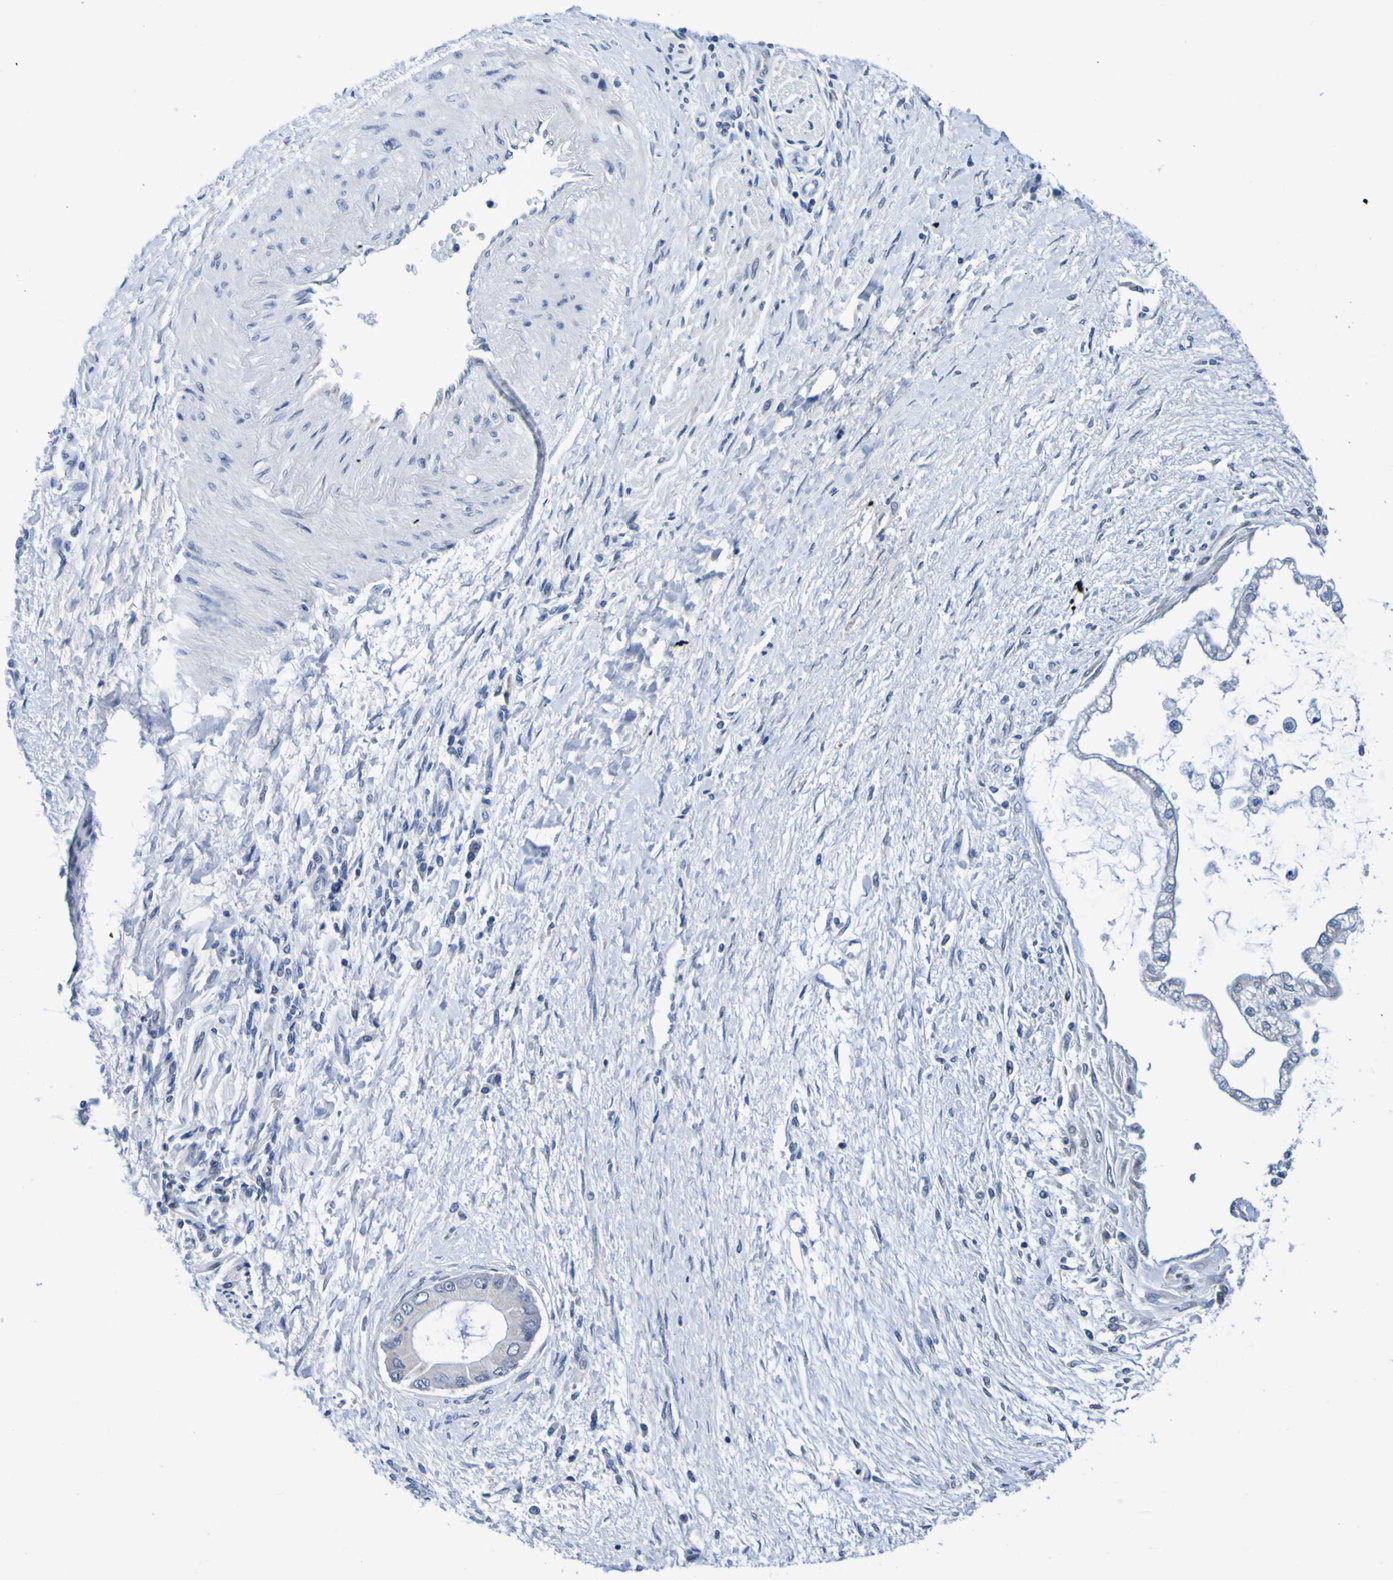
{"staining": {"intensity": "negative", "quantity": "none", "location": "none"}, "tissue": "liver cancer", "cell_type": "Tumor cells", "image_type": "cancer", "snomed": [{"axis": "morphology", "description": "Cholangiocarcinoma"}, {"axis": "topography", "description": "Liver"}], "caption": "This is an immunohistochemistry (IHC) histopathology image of human liver cholangiocarcinoma. There is no positivity in tumor cells.", "gene": "VMA21", "patient": {"sex": "male", "age": 50}}